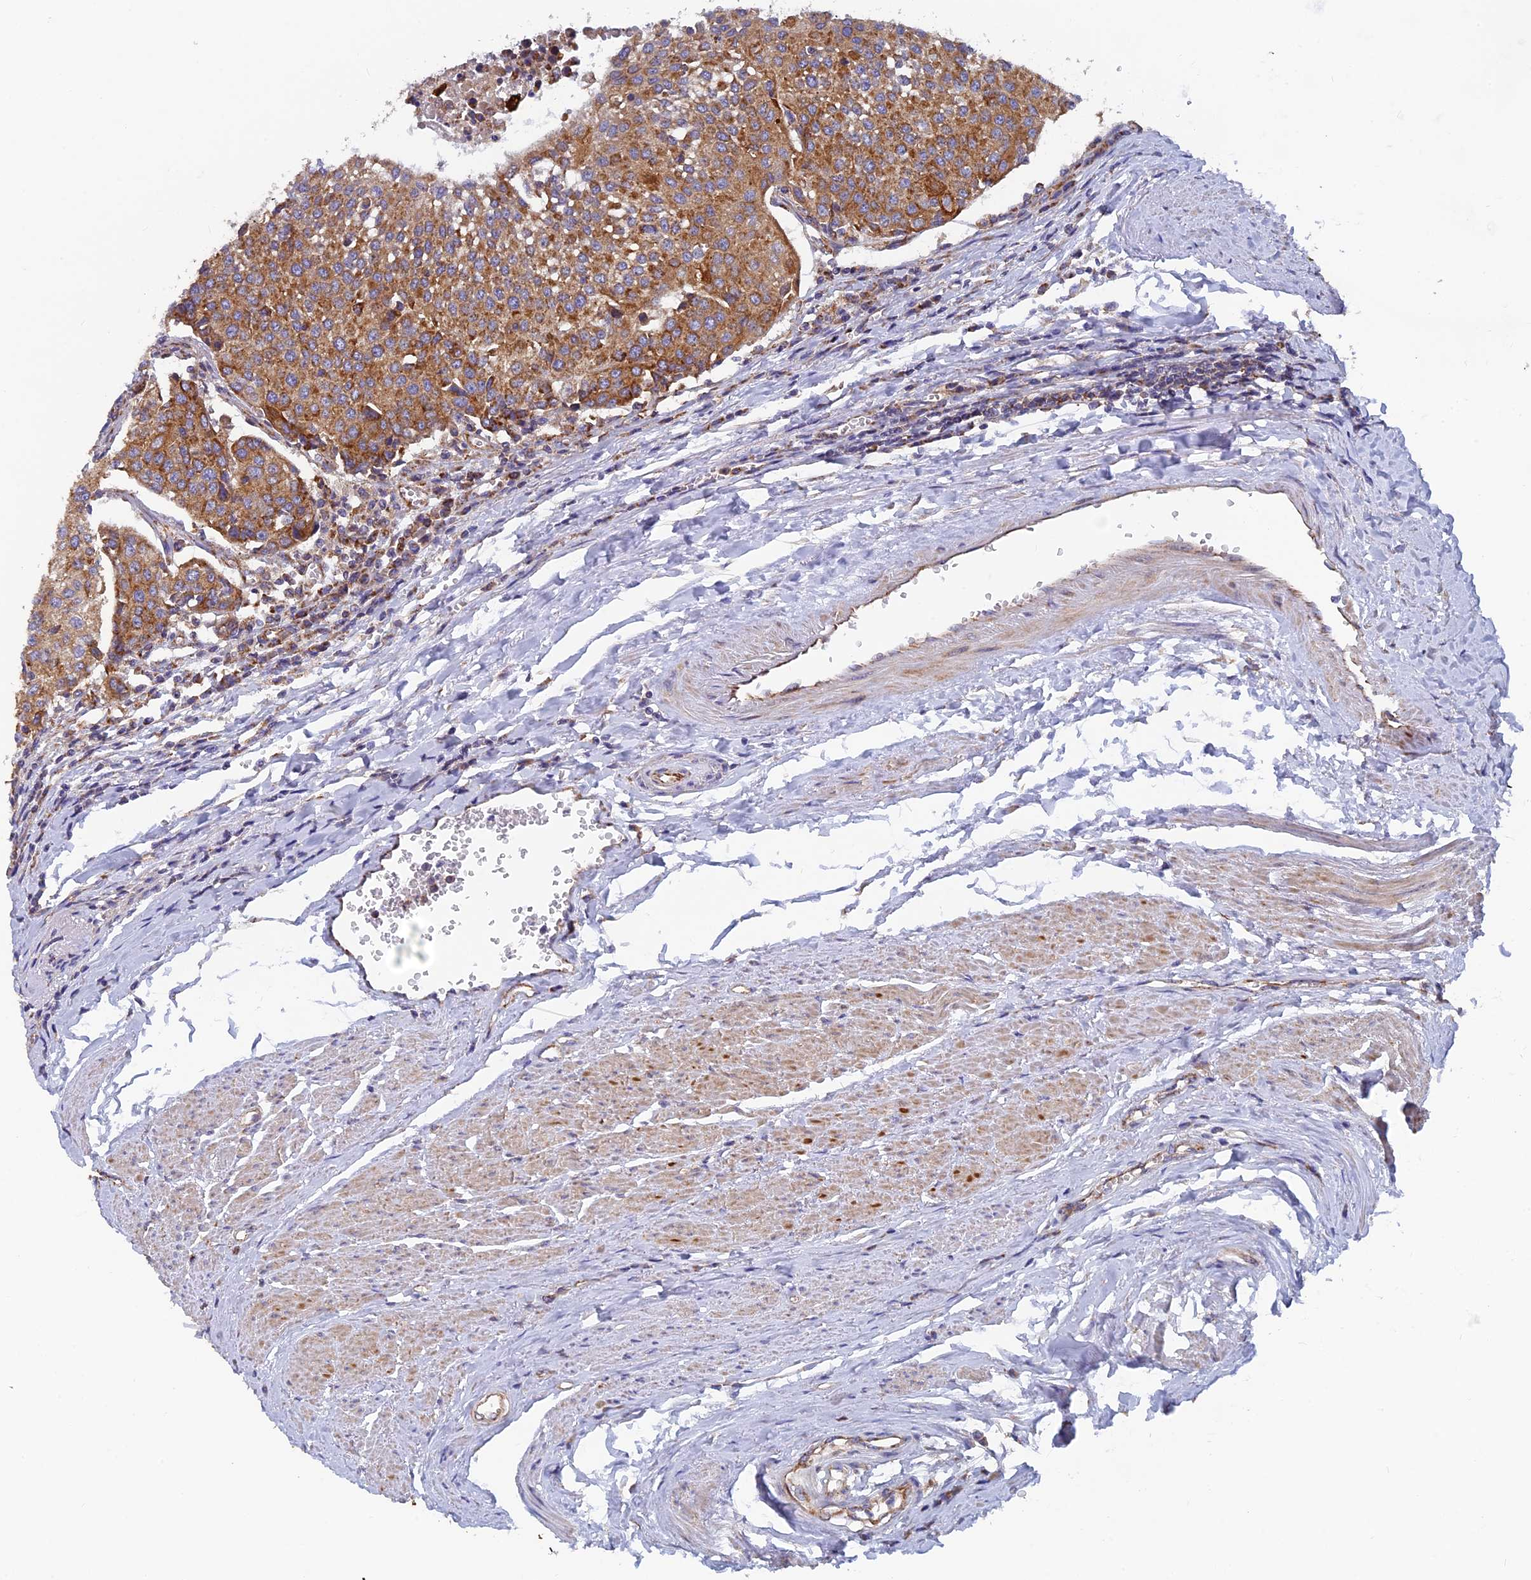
{"staining": {"intensity": "strong", "quantity": ">75%", "location": "cytoplasmic/membranous"}, "tissue": "urothelial cancer", "cell_type": "Tumor cells", "image_type": "cancer", "snomed": [{"axis": "morphology", "description": "Urothelial carcinoma, High grade"}, {"axis": "topography", "description": "Urinary bladder"}], "caption": "Approximately >75% of tumor cells in high-grade urothelial carcinoma show strong cytoplasmic/membranous protein staining as visualized by brown immunohistochemical staining.", "gene": "MRPS9", "patient": {"sex": "female", "age": 85}}